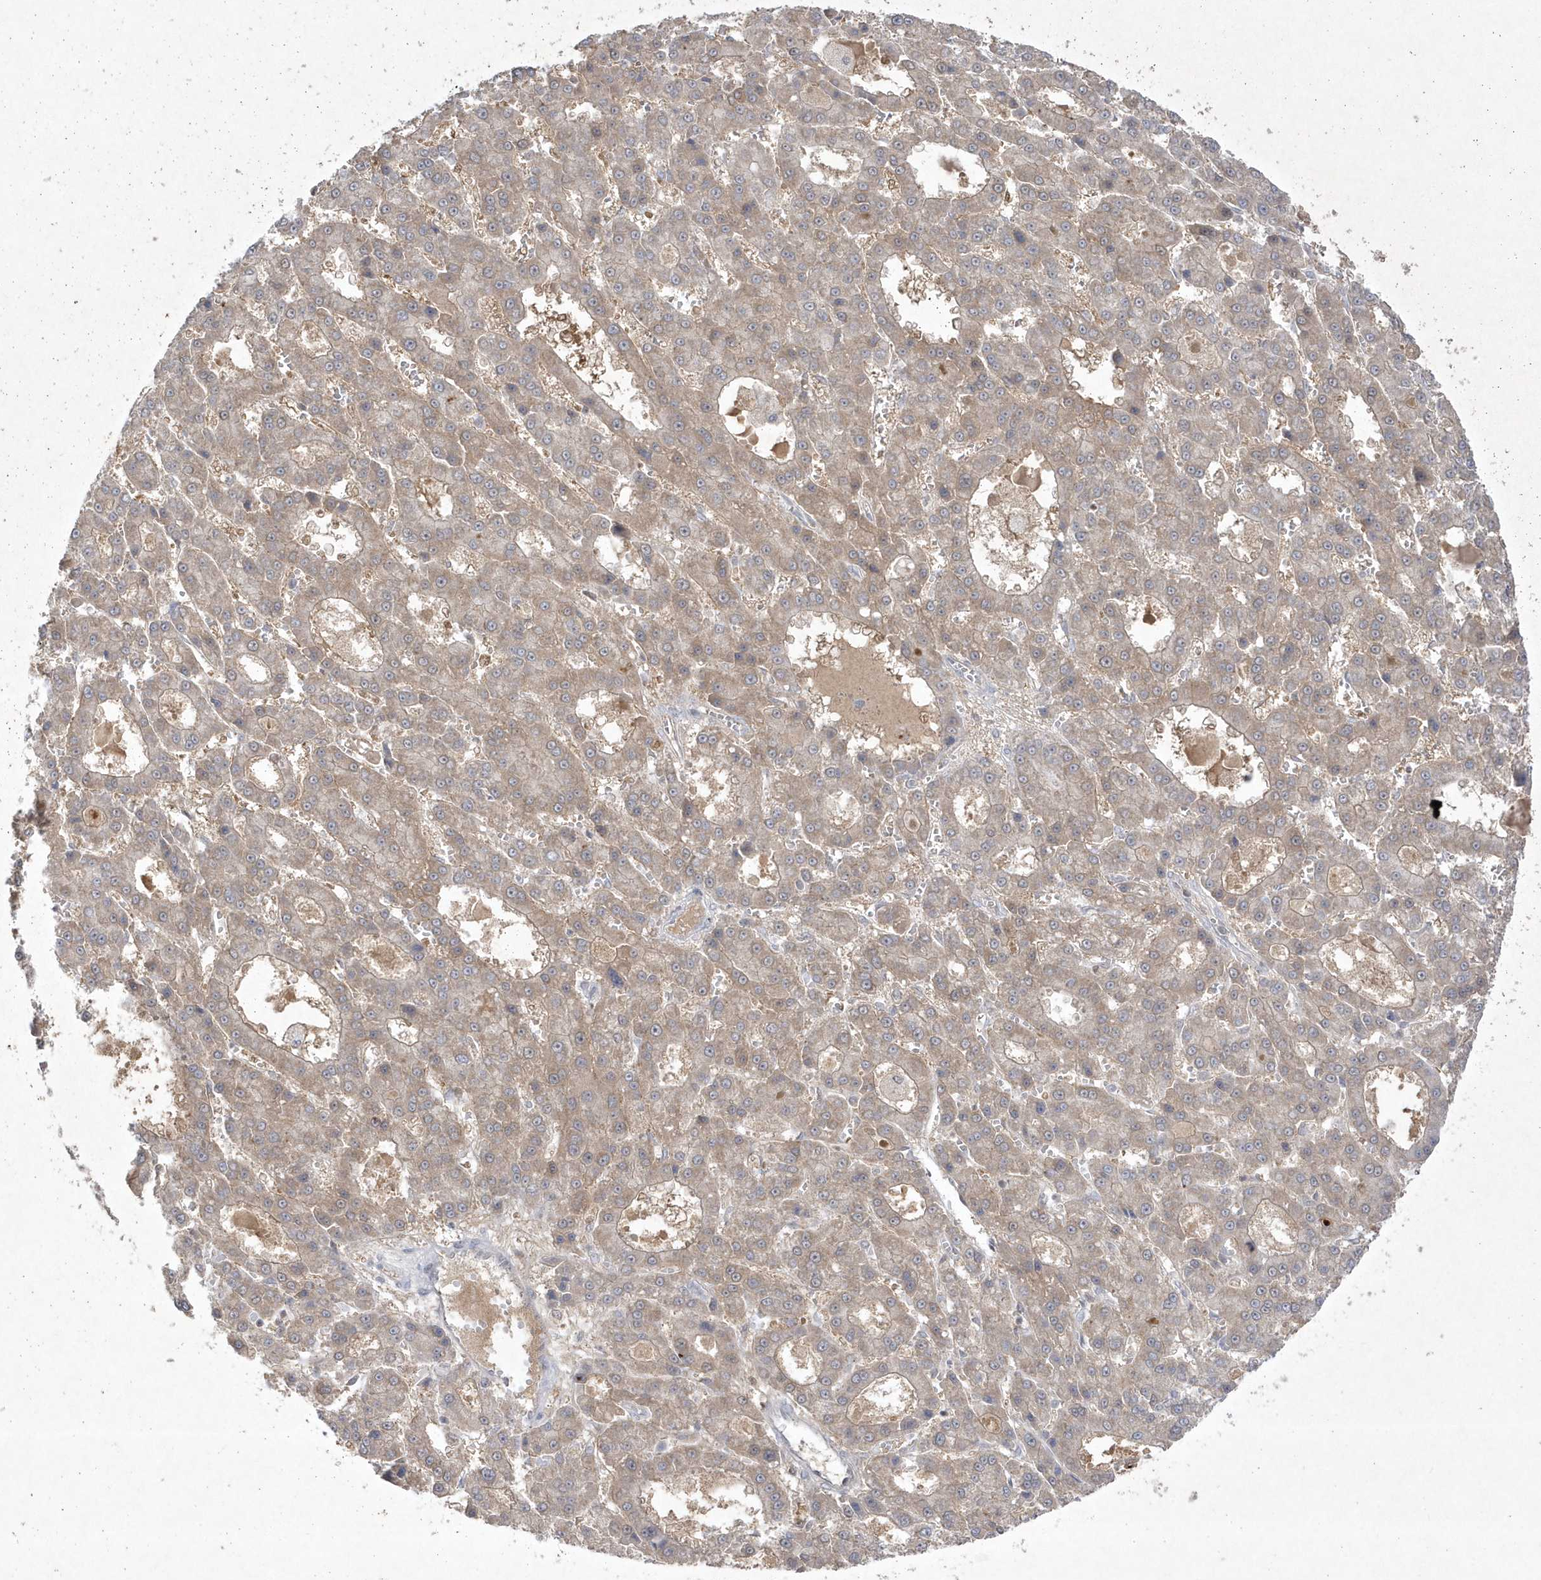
{"staining": {"intensity": "weak", "quantity": ">75%", "location": "cytoplasmic/membranous"}, "tissue": "liver cancer", "cell_type": "Tumor cells", "image_type": "cancer", "snomed": [{"axis": "morphology", "description": "Carcinoma, Hepatocellular, NOS"}, {"axis": "topography", "description": "Liver"}], "caption": "A brown stain labels weak cytoplasmic/membranous staining of a protein in human liver cancer (hepatocellular carcinoma) tumor cells.", "gene": "CPSF3", "patient": {"sex": "male", "age": 70}}